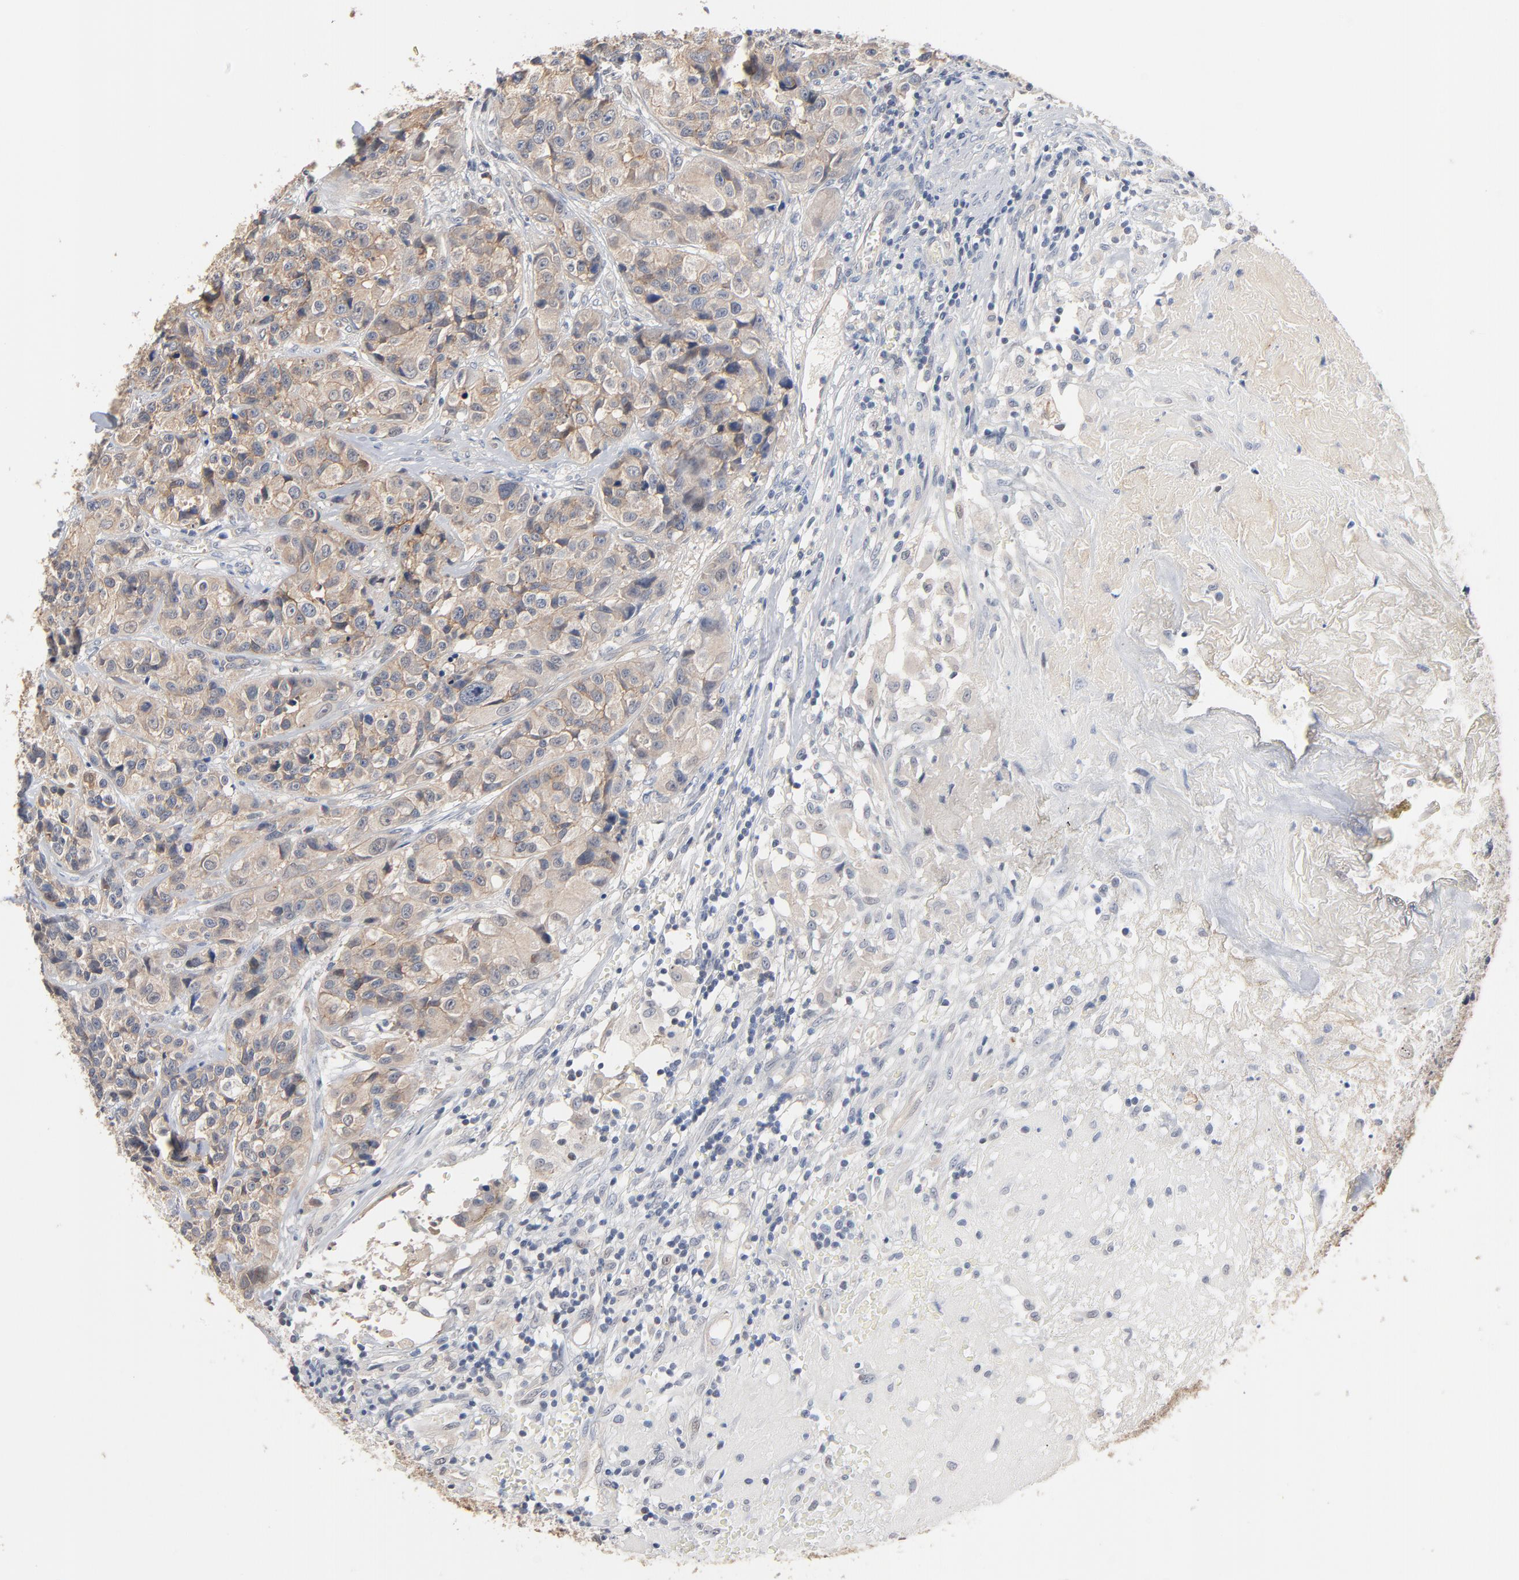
{"staining": {"intensity": "weak", "quantity": "25%-75%", "location": "cytoplasmic/membranous"}, "tissue": "urothelial cancer", "cell_type": "Tumor cells", "image_type": "cancer", "snomed": [{"axis": "morphology", "description": "Urothelial carcinoma, High grade"}, {"axis": "topography", "description": "Urinary bladder"}], "caption": "The immunohistochemical stain shows weak cytoplasmic/membranous expression in tumor cells of urothelial cancer tissue. (Stains: DAB (3,3'-diaminobenzidine) in brown, nuclei in blue, Microscopy: brightfield microscopy at high magnification).", "gene": "EPCAM", "patient": {"sex": "female", "age": 81}}